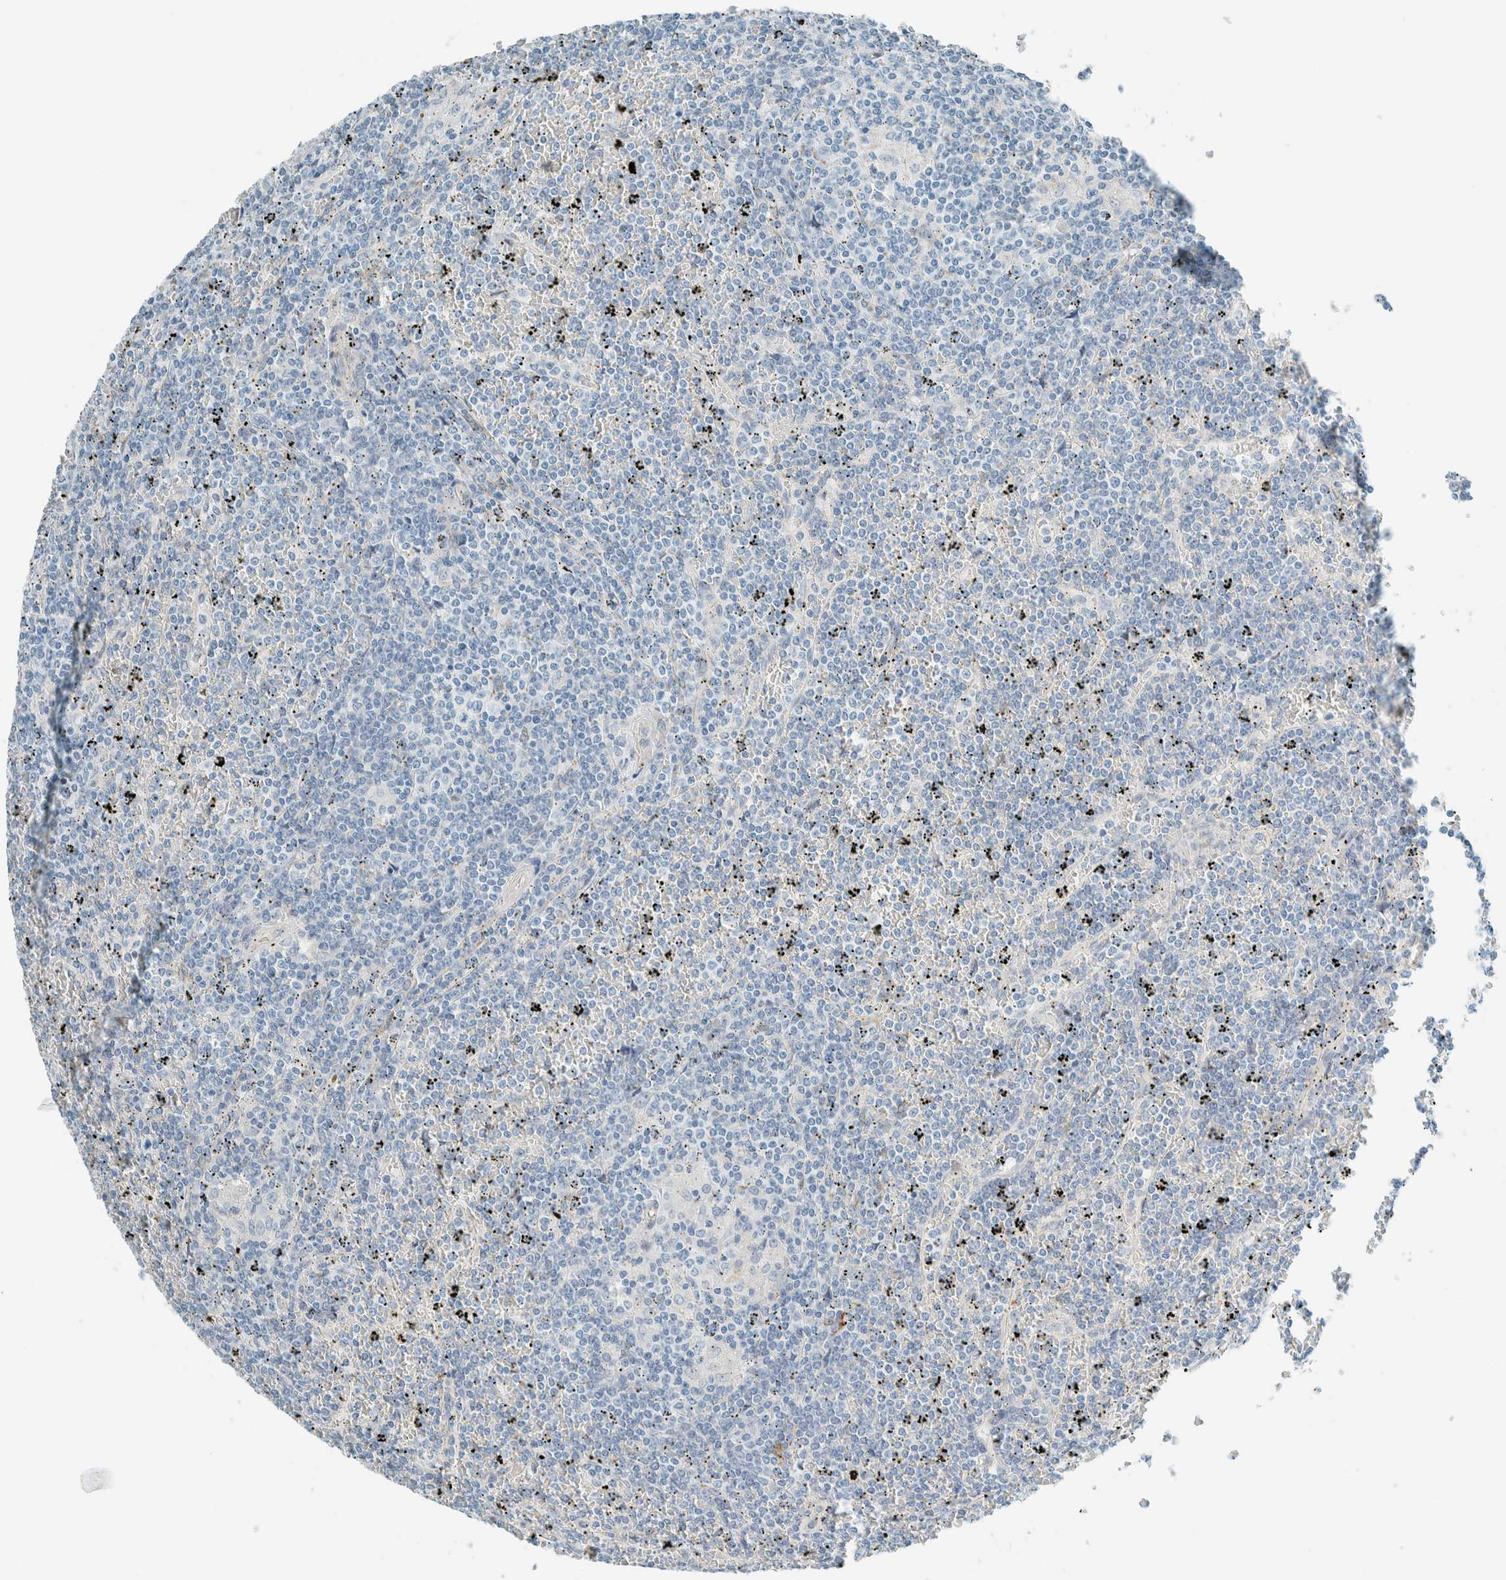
{"staining": {"intensity": "negative", "quantity": "none", "location": "none"}, "tissue": "lymphoma", "cell_type": "Tumor cells", "image_type": "cancer", "snomed": [{"axis": "morphology", "description": "Malignant lymphoma, non-Hodgkin's type, Low grade"}, {"axis": "topography", "description": "Spleen"}], "caption": "This photomicrograph is of lymphoma stained with immunohistochemistry (IHC) to label a protein in brown with the nuclei are counter-stained blue. There is no staining in tumor cells.", "gene": "ALDH7A1", "patient": {"sex": "female", "age": 19}}